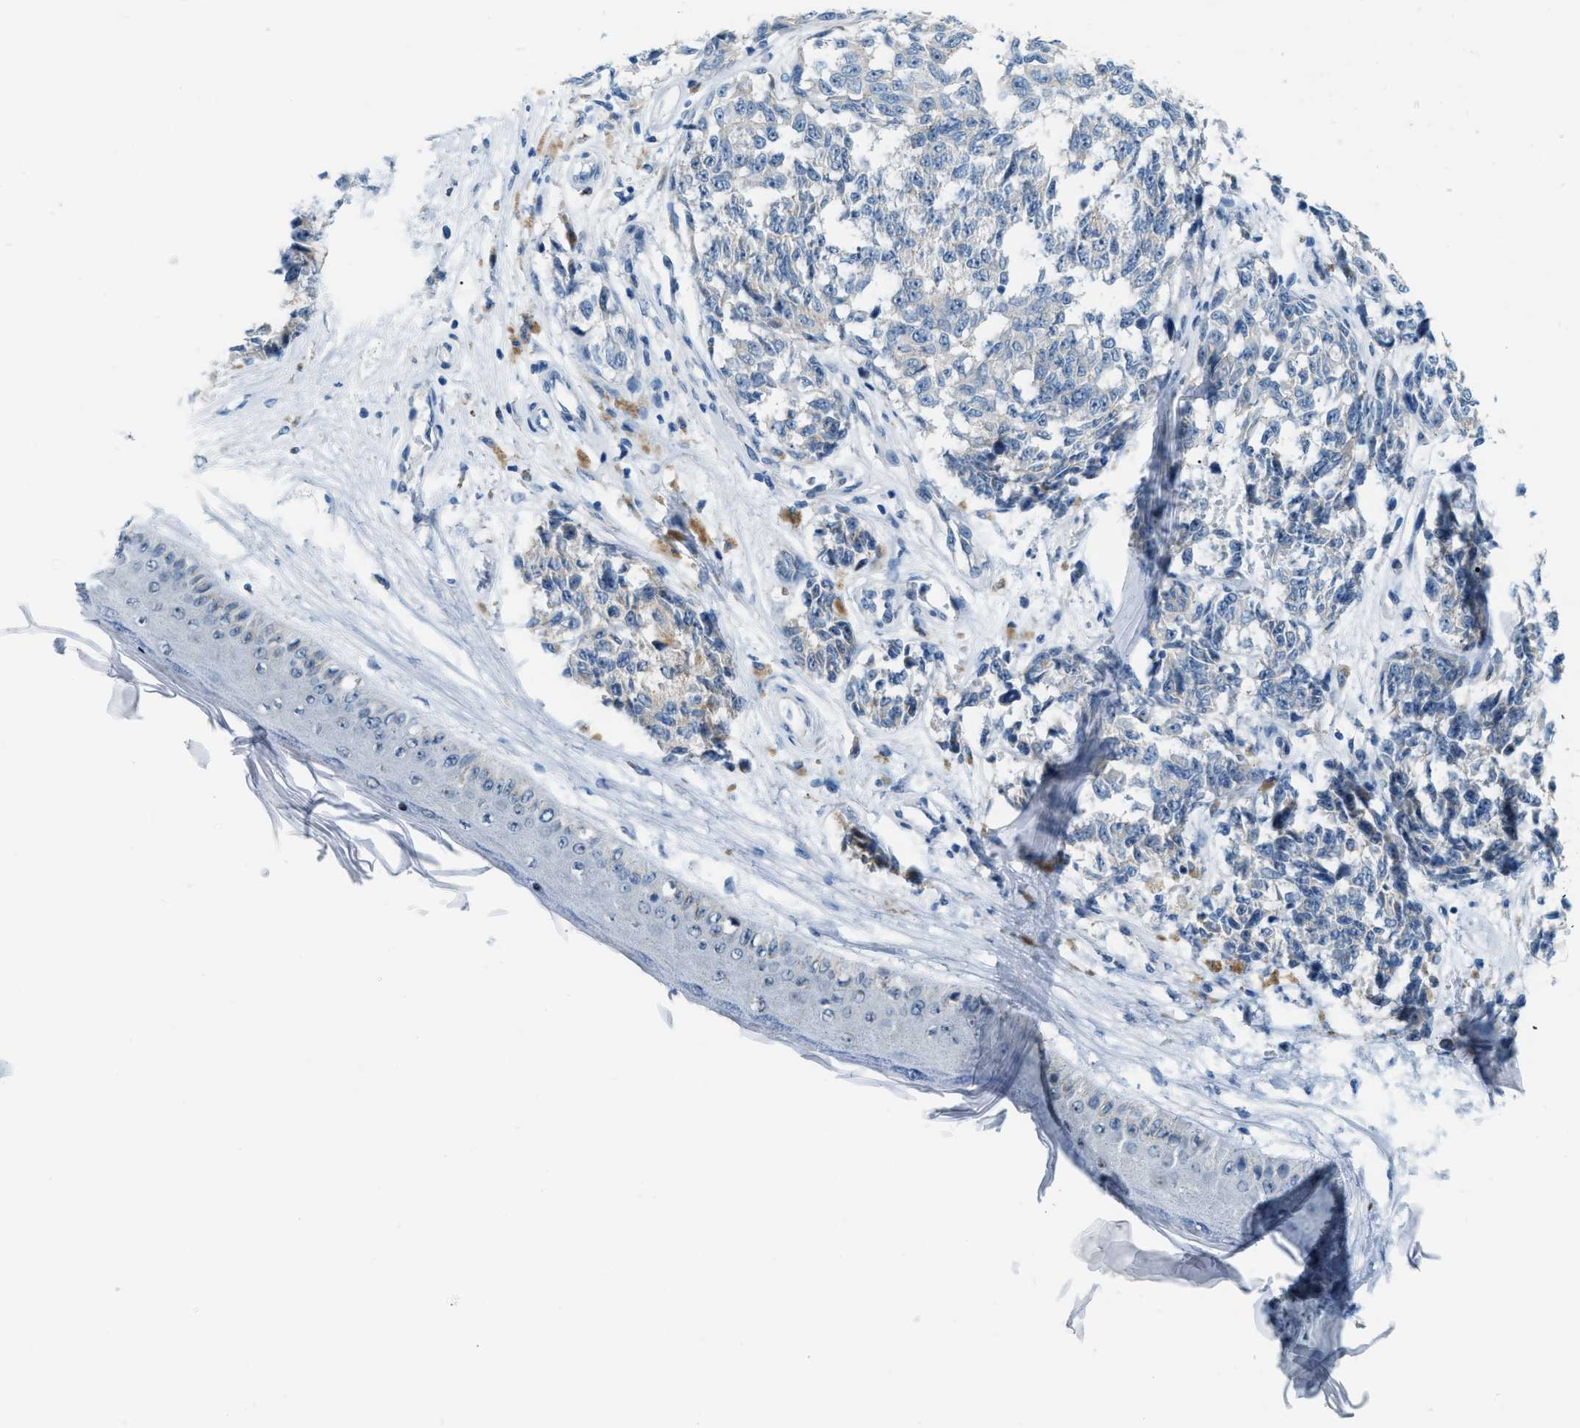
{"staining": {"intensity": "negative", "quantity": "none", "location": "none"}, "tissue": "melanoma", "cell_type": "Tumor cells", "image_type": "cancer", "snomed": [{"axis": "morphology", "description": "Malignant melanoma, NOS"}, {"axis": "topography", "description": "Skin"}], "caption": "Image shows no significant protein positivity in tumor cells of malignant melanoma.", "gene": "PHRF1", "patient": {"sex": "female", "age": 64}}